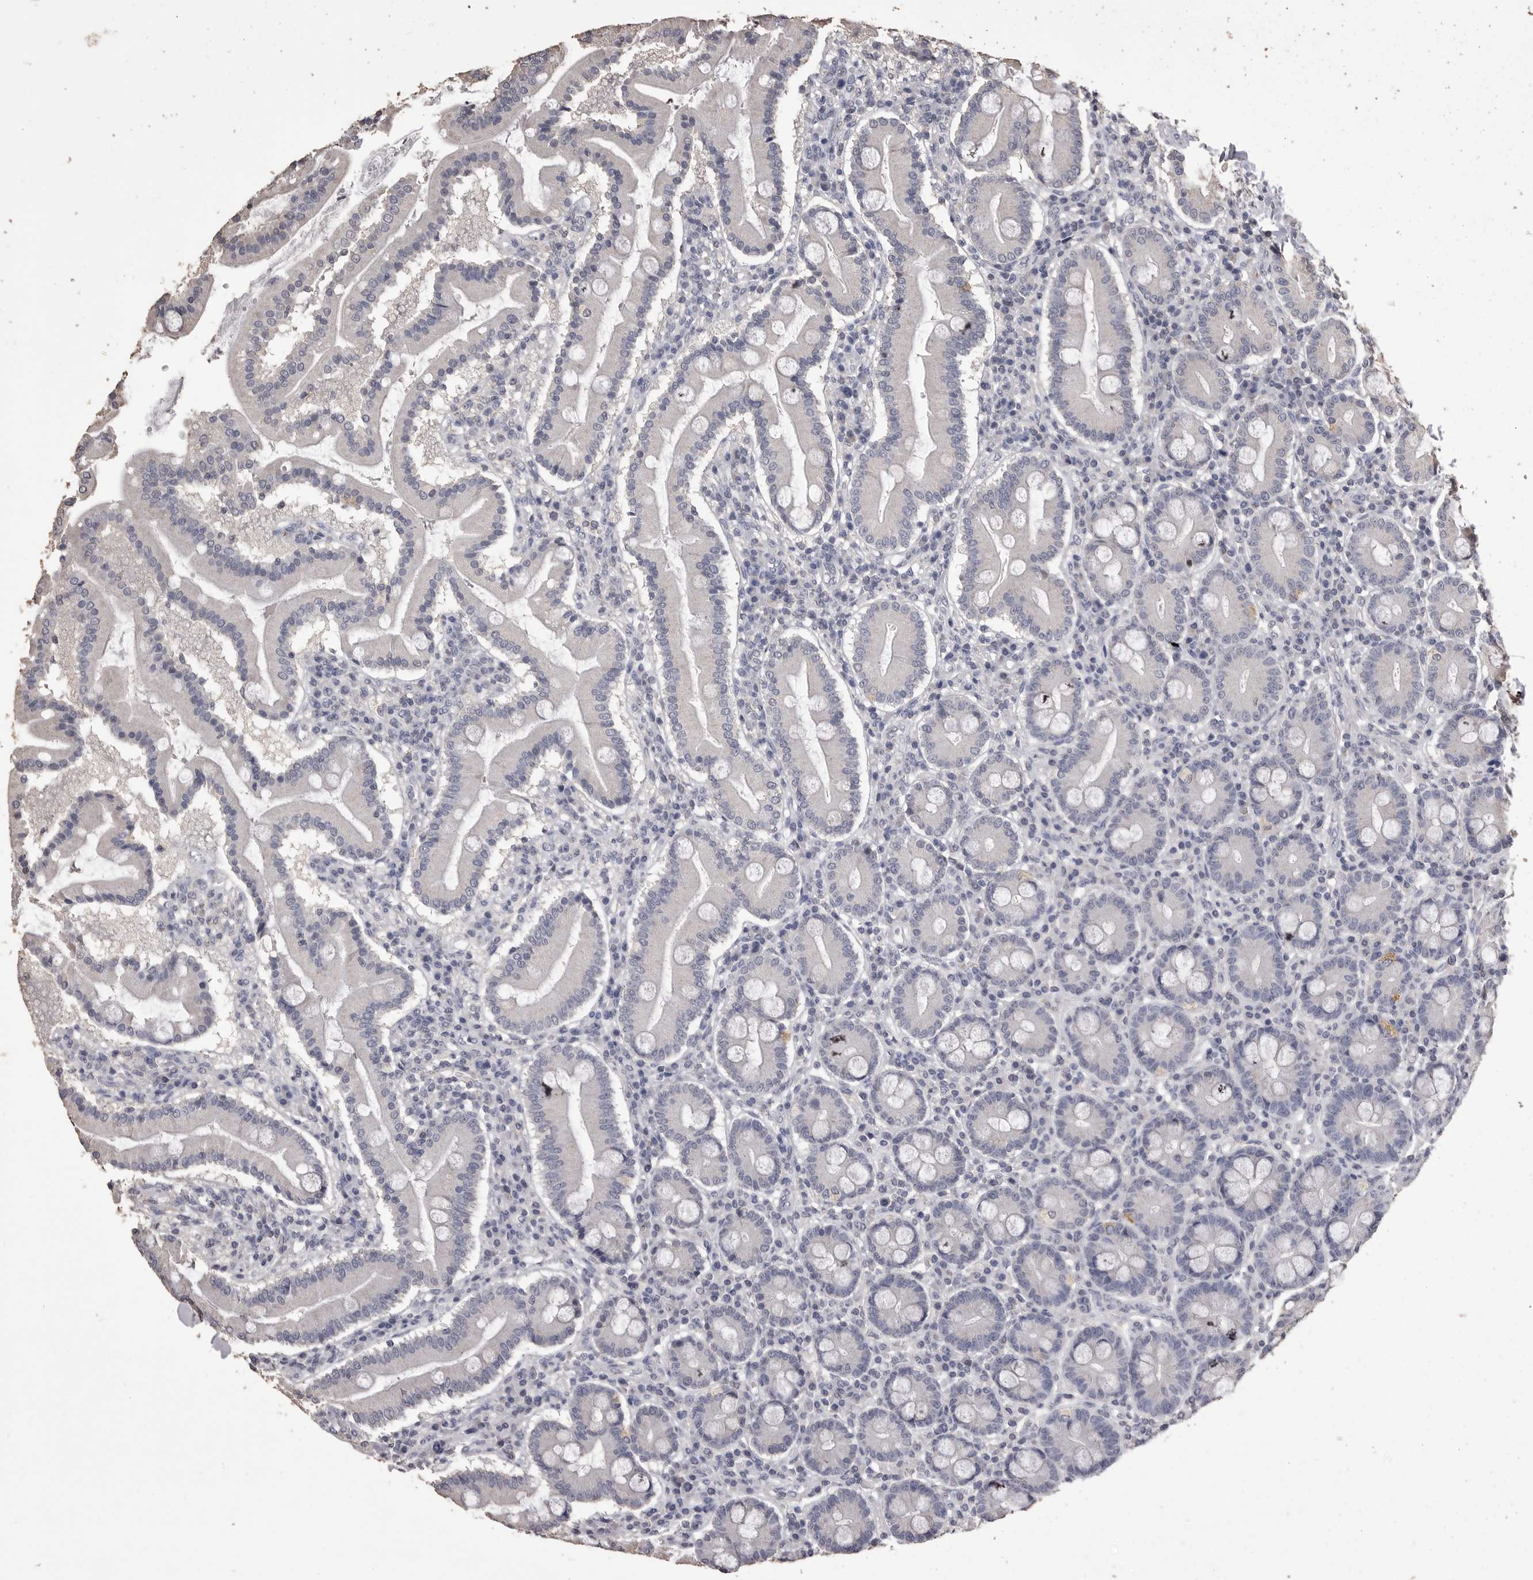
{"staining": {"intensity": "weak", "quantity": "<25%", "location": "cytoplasmic/membranous"}, "tissue": "duodenum", "cell_type": "Glandular cells", "image_type": "normal", "snomed": [{"axis": "morphology", "description": "Normal tissue, NOS"}, {"axis": "topography", "description": "Duodenum"}], "caption": "The micrograph demonstrates no significant expression in glandular cells of duodenum.", "gene": "MMP7", "patient": {"sex": "male", "age": 50}}